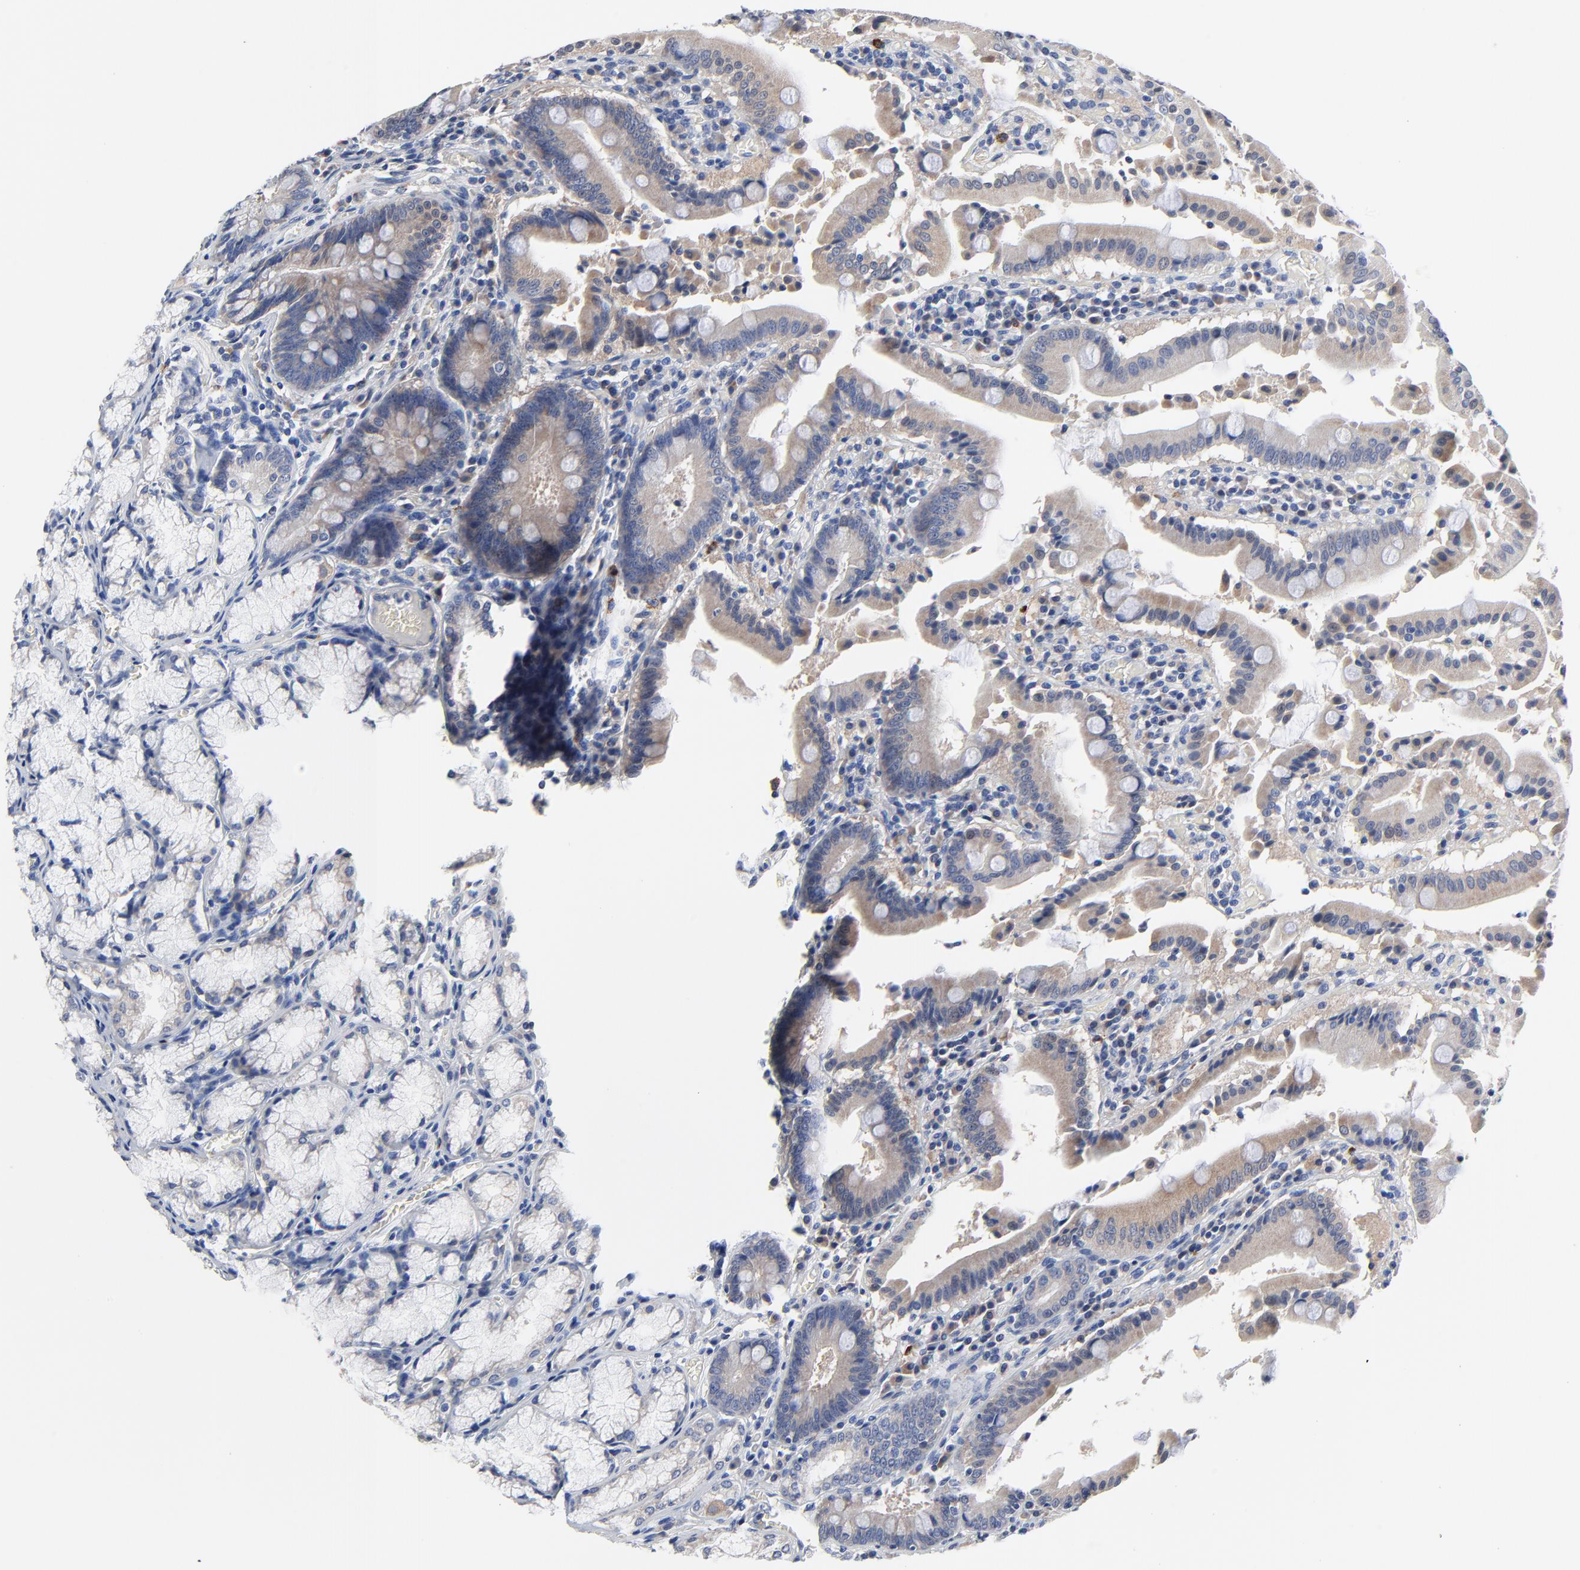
{"staining": {"intensity": "moderate", "quantity": "25%-75%", "location": "cytoplasmic/membranous"}, "tissue": "stomach", "cell_type": "Glandular cells", "image_type": "normal", "snomed": [{"axis": "morphology", "description": "Normal tissue, NOS"}, {"axis": "topography", "description": "Stomach, lower"}], "caption": "DAB immunohistochemical staining of normal human stomach reveals moderate cytoplasmic/membranous protein positivity in about 25%-75% of glandular cells. (DAB (3,3'-diaminobenzidine) = brown stain, brightfield microscopy at high magnification).", "gene": "FBXL5", "patient": {"sex": "male", "age": 56}}